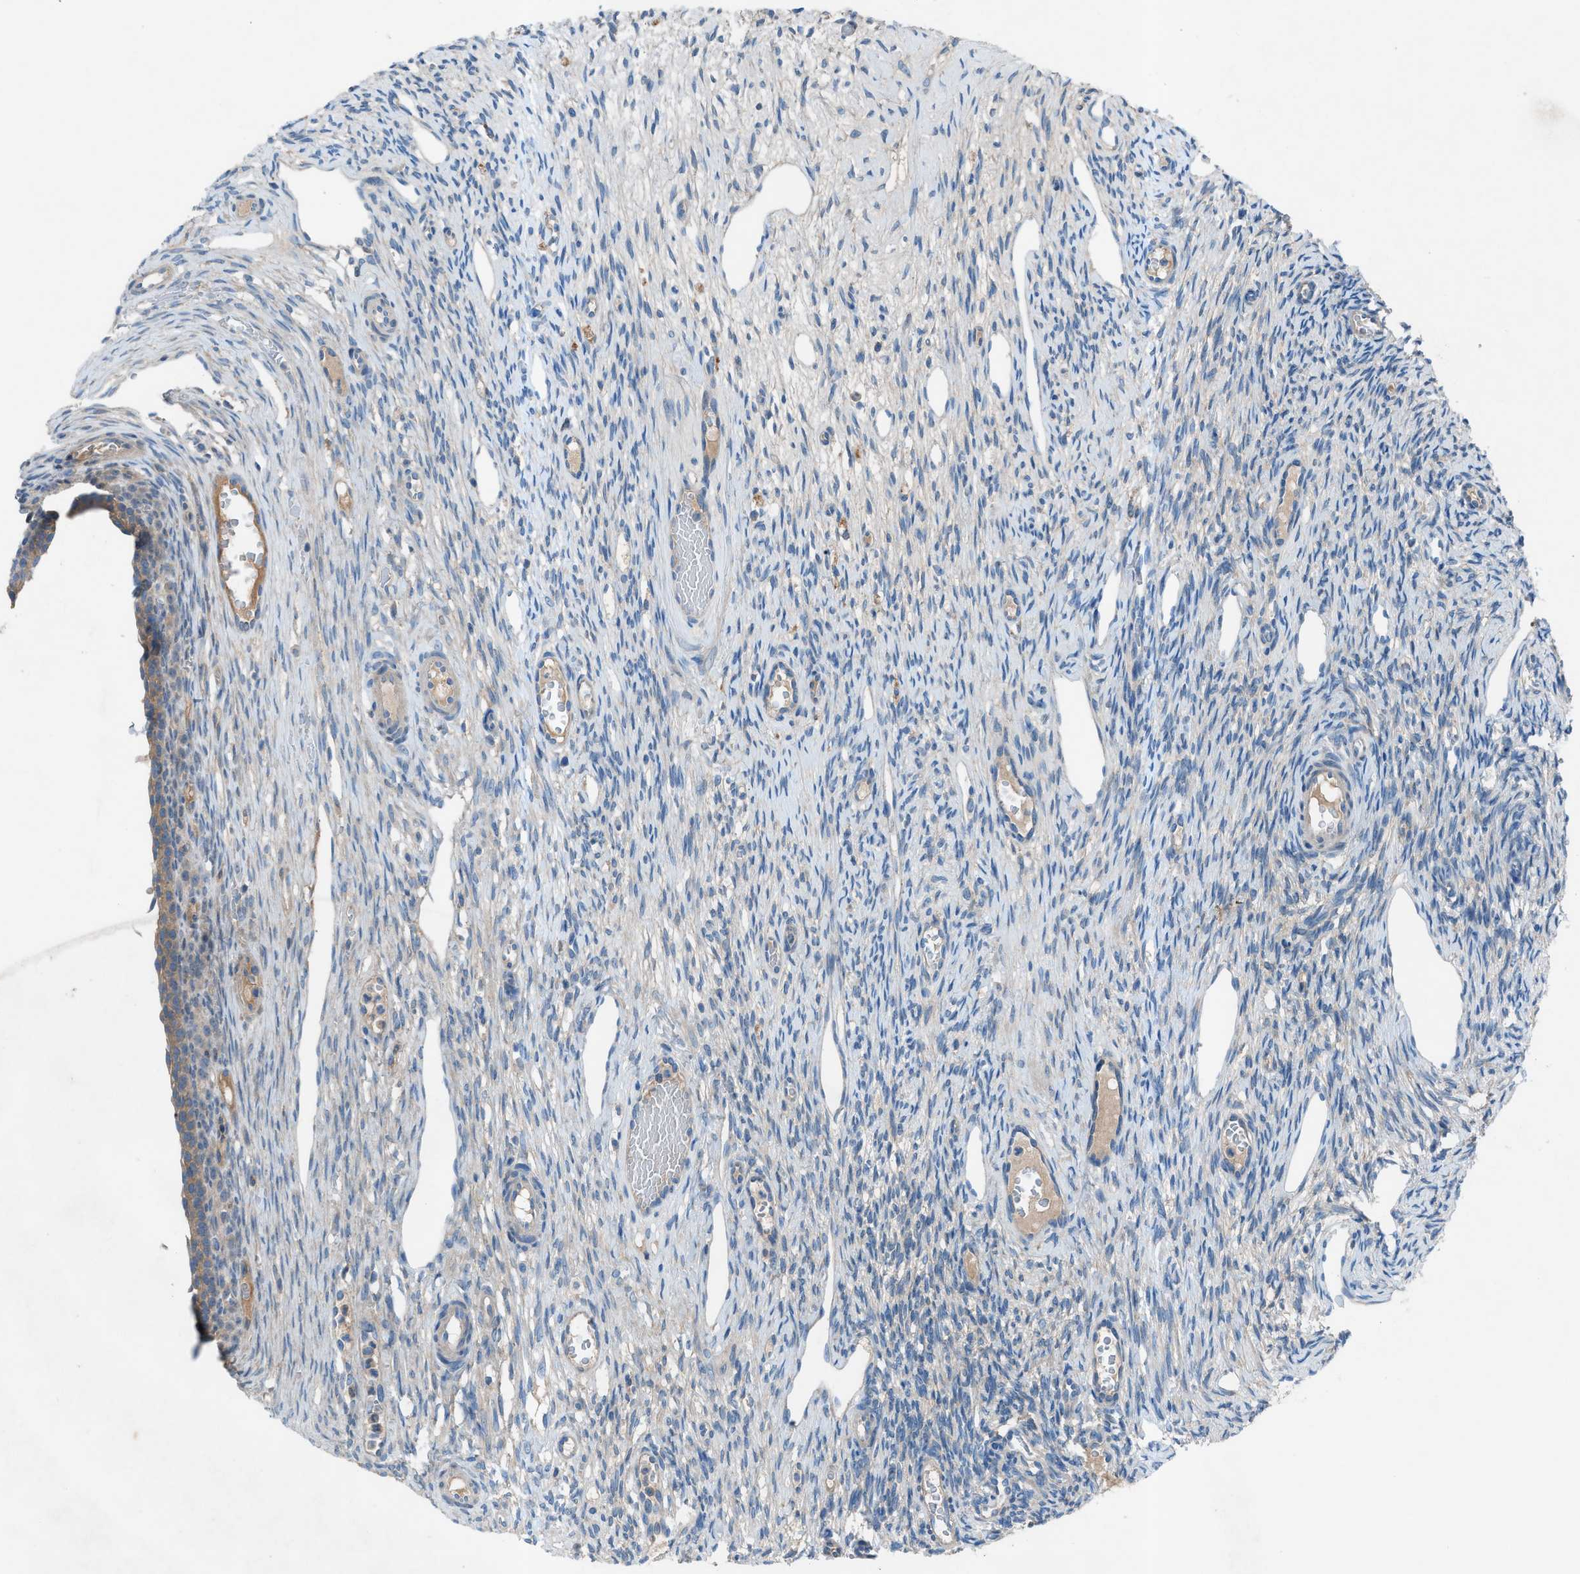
{"staining": {"intensity": "weak", "quantity": "<25%", "location": "cytoplasmic/membranous"}, "tissue": "ovary", "cell_type": "Follicle cells", "image_type": "normal", "snomed": [{"axis": "morphology", "description": "Normal tissue, NOS"}, {"axis": "topography", "description": "Ovary"}], "caption": "This is an immunohistochemistry (IHC) micrograph of normal ovary. There is no staining in follicle cells.", "gene": "C5AR2", "patient": {"sex": "female", "age": 33}}